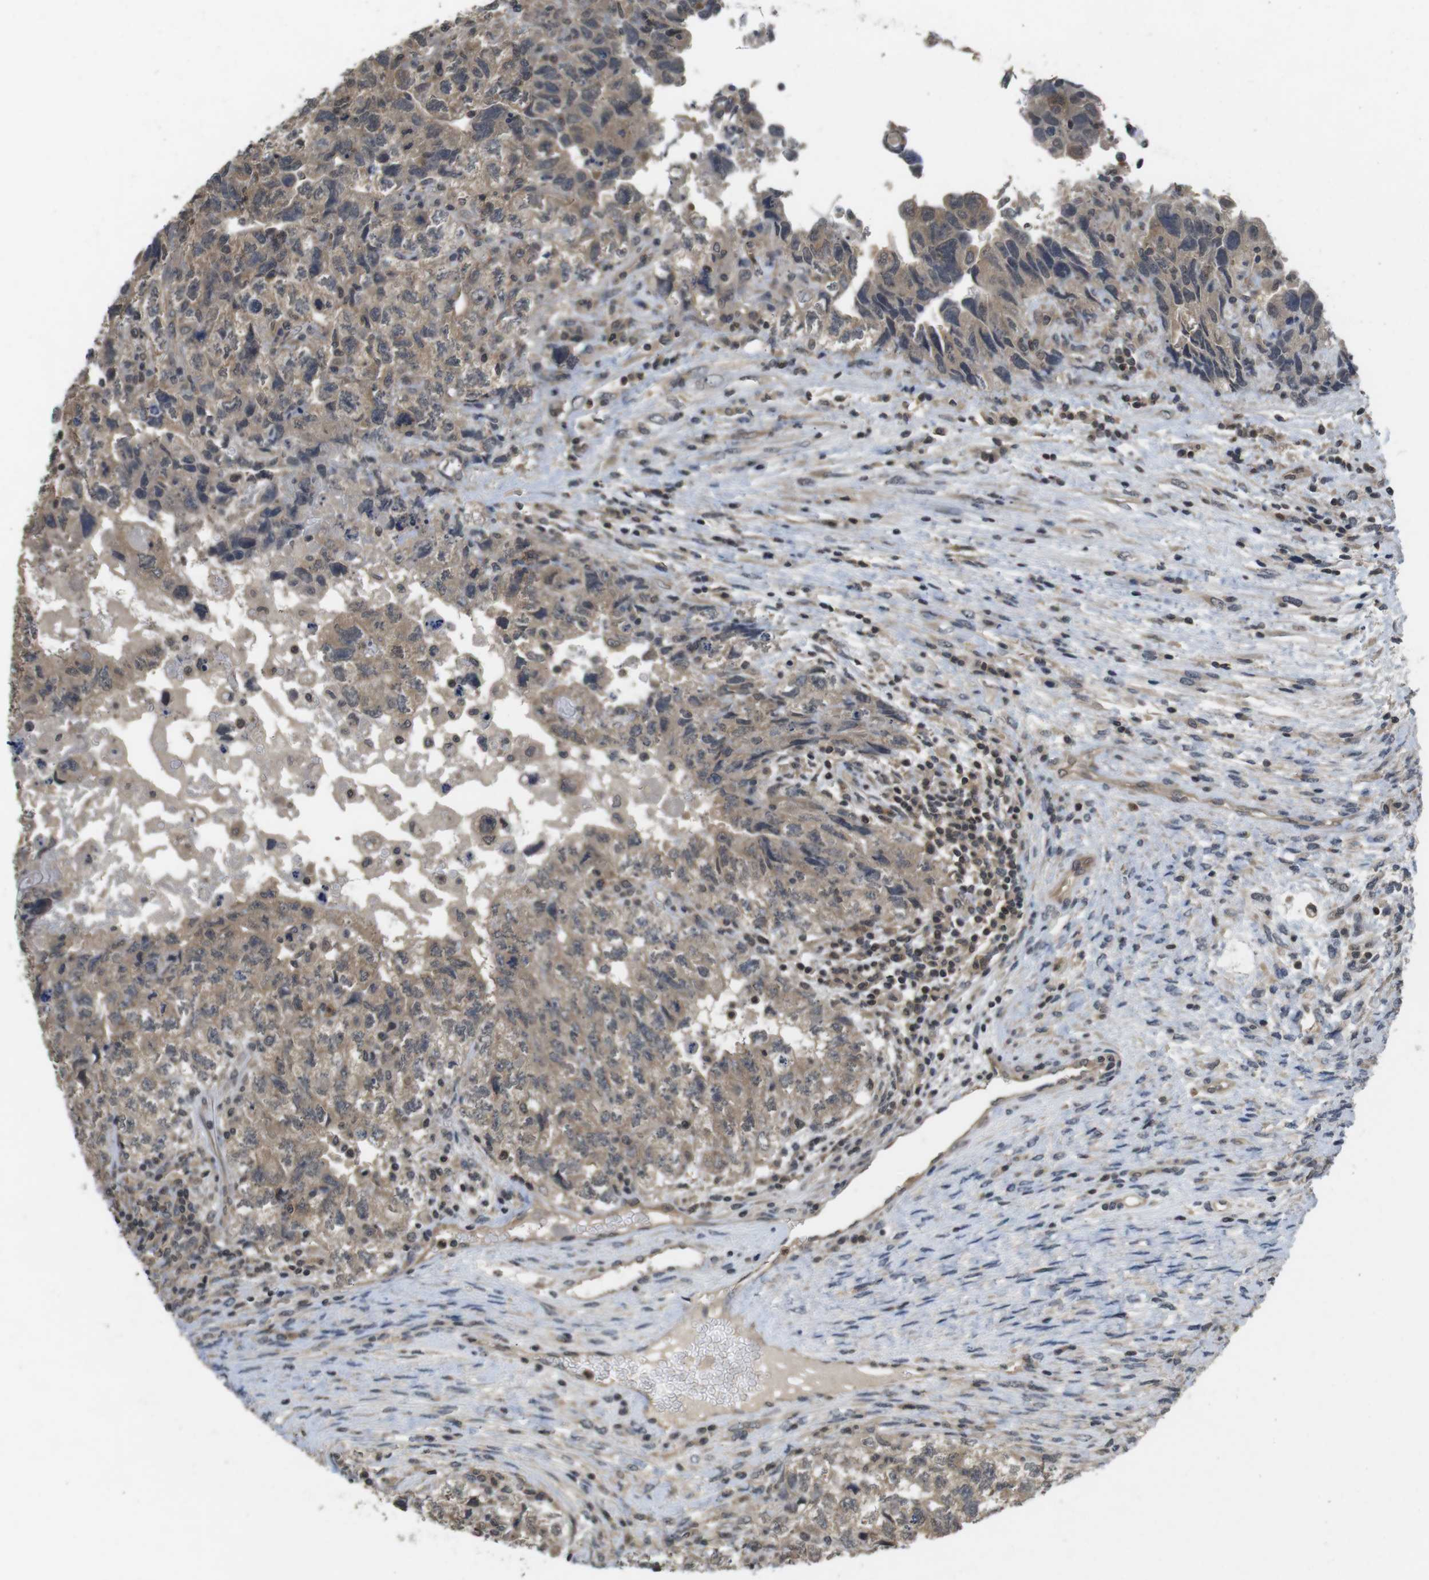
{"staining": {"intensity": "weak", "quantity": ">75%", "location": "cytoplasmic/membranous"}, "tissue": "testis cancer", "cell_type": "Tumor cells", "image_type": "cancer", "snomed": [{"axis": "morphology", "description": "Carcinoma, Embryonal, NOS"}, {"axis": "topography", "description": "Testis"}], "caption": "High-magnification brightfield microscopy of testis embryonal carcinoma stained with DAB (3,3'-diaminobenzidine) (brown) and counterstained with hematoxylin (blue). tumor cells exhibit weak cytoplasmic/membranous expression is seen in about>75% of cells.", "gene": "FADD", "patient": {"sex": "male", "age": 36}}